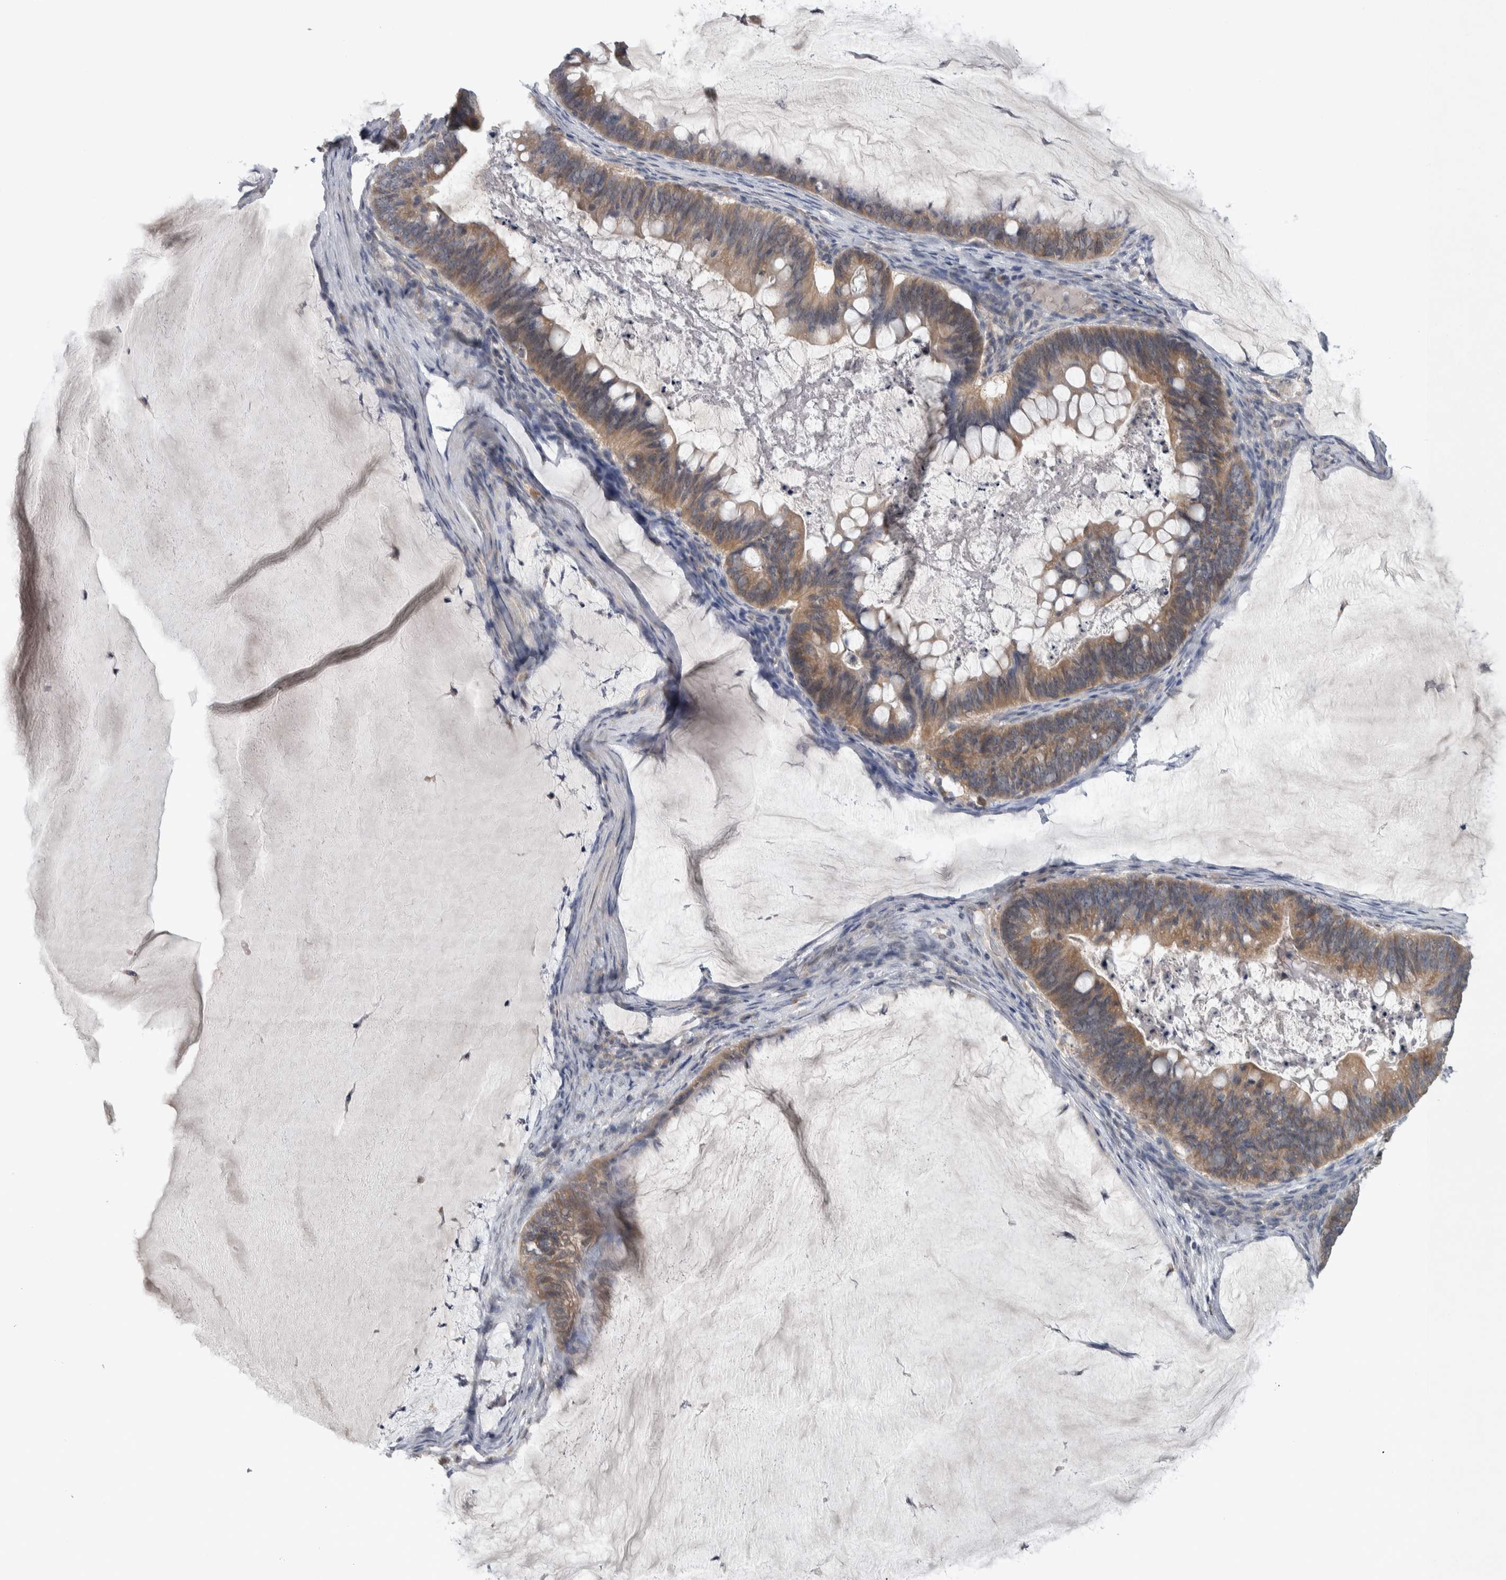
{"staining": {"intensity": "moderate", "quantity": ">75%", "location": "cytoplasmic/membranous"}, "tissue": "ovarian cancer", "cell_type": "Tumor cells", "image_type": "cancer", "snomed": [{"axis": "morphology", "description": "Cystadenocarcinoma, mucinous, NOS"}, {"axis": "topography", "description": "Ovary"}], "caption": "Immunohistochemistry of human ovarian cancer (mucinous cystadenocarcinoma) reveals medium levels of moderate cytoplasmic/membranous staining in about >75% of tumor cells. (Brightfield microscopy of DAB IHC at high magnification).", "gene": "SRP68", "patient": {"sex": "female", "age": 61}}